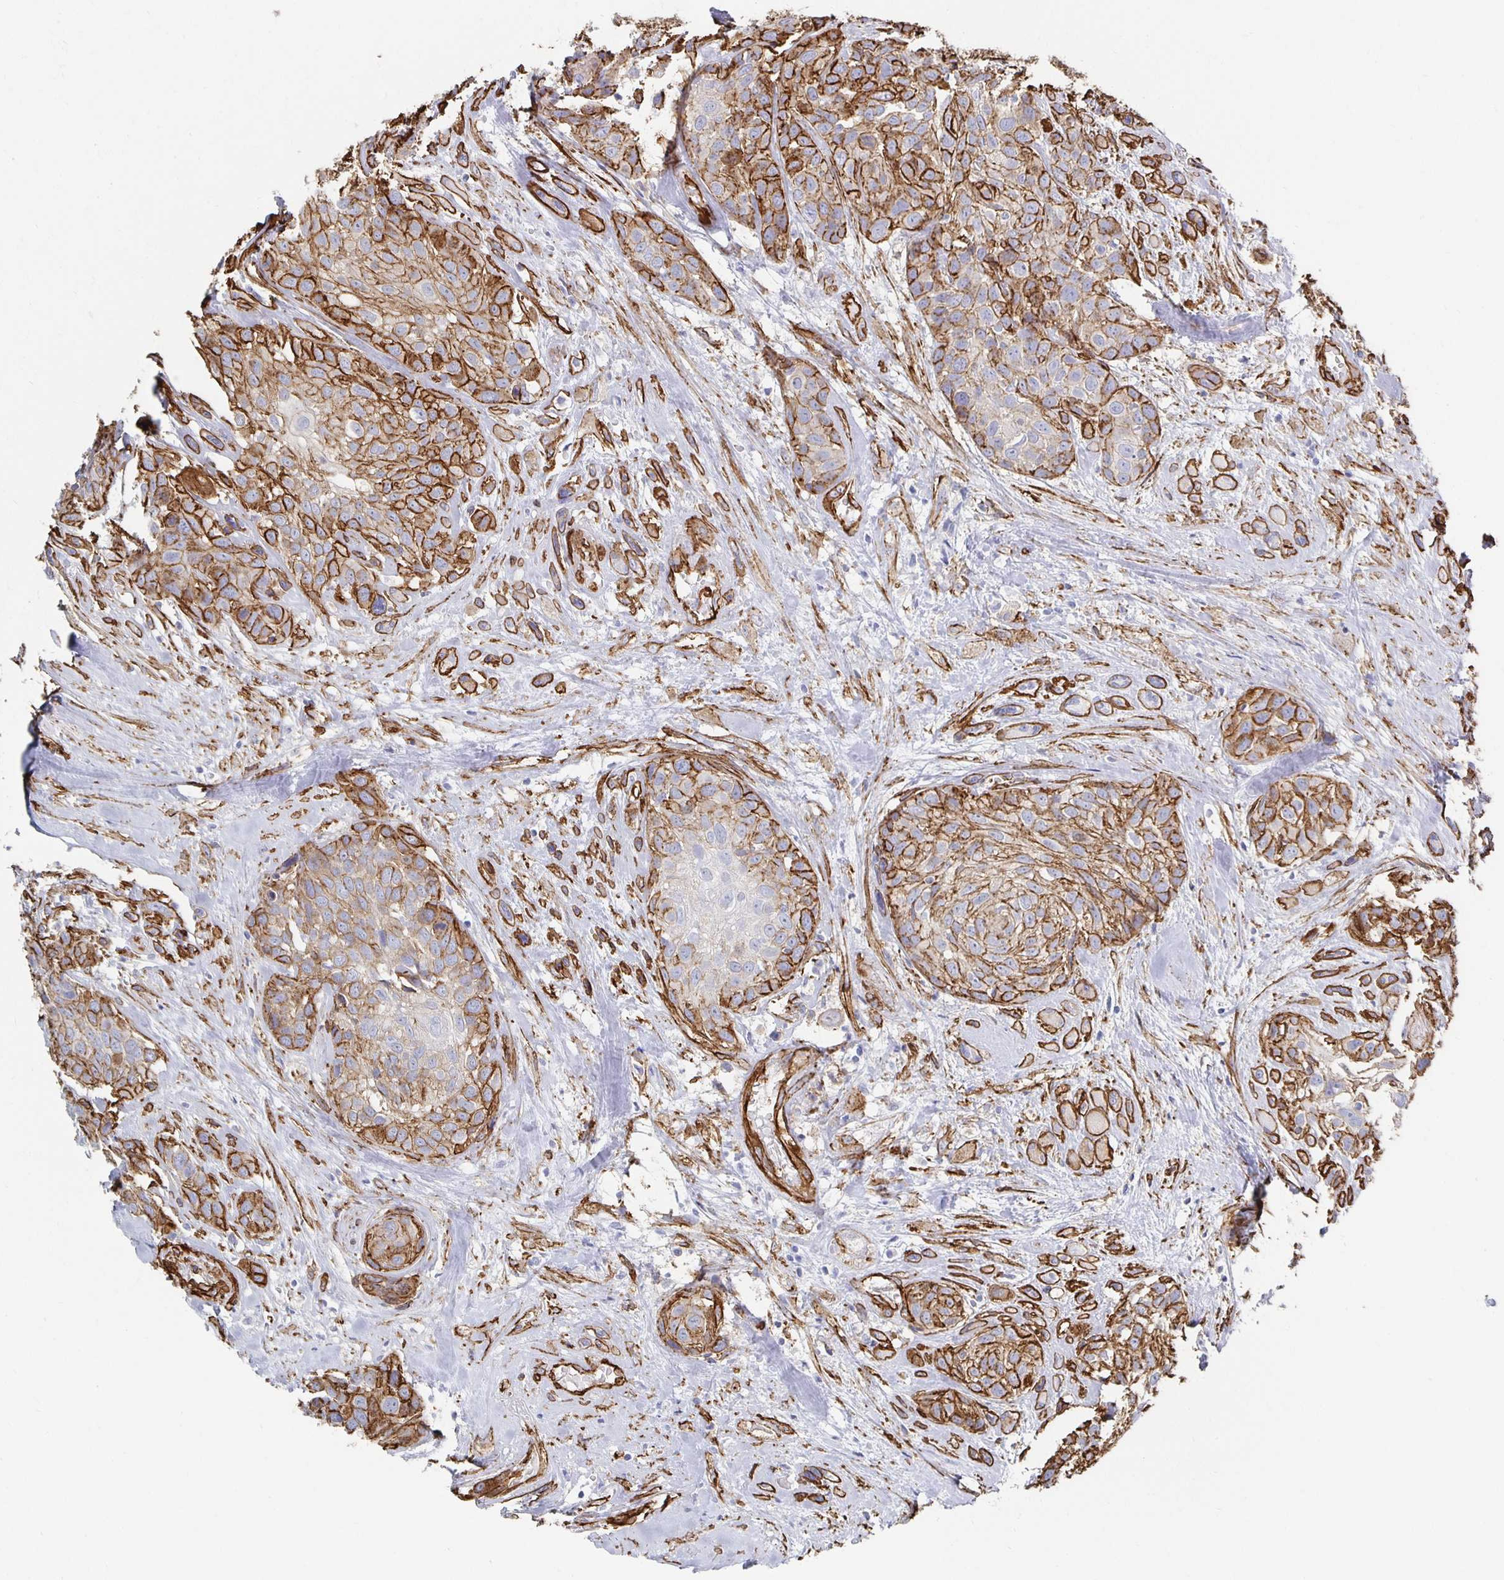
{"staining": {"intensity": "strong", "quantity": "25%-75%", "location": "cytoplasmic/membranous"}, "tissue": "head and neck cancer", "cell_type": "Tumor cells", "image_type": "cancer", "snomed": [{"axis": "morphology", "description": "Squamous cell carcinoma, NOS"}, {"axis": "topography", "description": "Head-Neck"}], "caption": "Immunohistochemistry image of neoplastic tissue: human squamous cell carcinoma (head and neck) stained using immunohistochemistry (IHC) displays high levels of strong protein expression localized specifically in the cytoplasmic/membranous of tumor cells, appearing as a cytoplasmic/membranous brown color.", "gene": "VIPR2", "patient": {"sex": "female", "age": 50}}